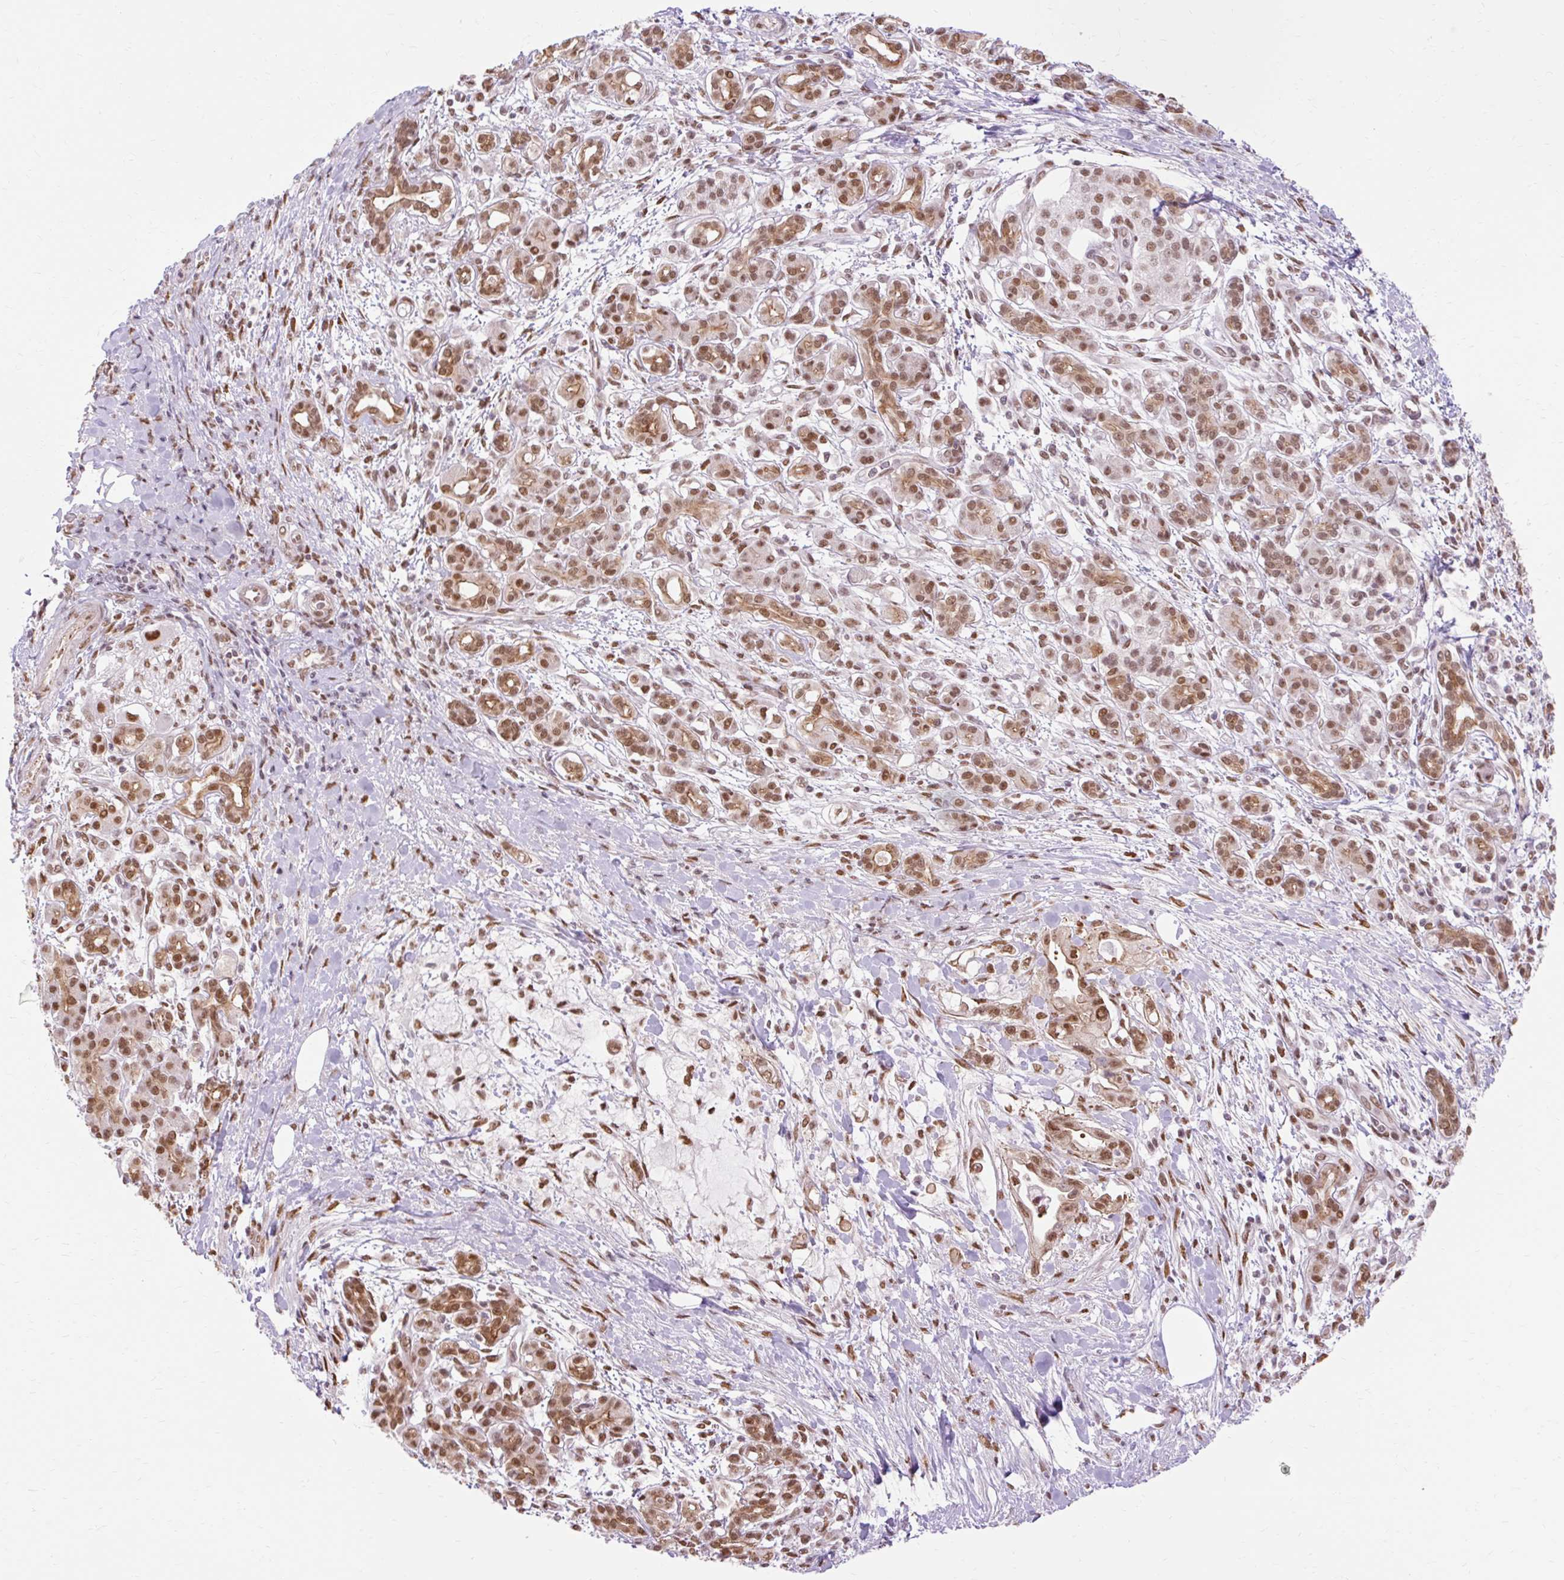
{"staining": {"intensity": "moderate", "quantity": ">75%", "location": "nuclear"}, "tissue": "pancreatic cancer", "cell_type": "Tumor cells", "image_type": "cancer", "snomed": [{"axis": "morphology", "description": "Adenocarcinoma, NOS"}, {"axis": "topography", "description": "Pancreas"}], "caption": "Immunohistochemistry photomicrograph of human pancreatic adenocarcinoma stained for a protein (brown), which displays medium levels of moderate nuclear expression in approximately >75% of tumor cells.", "gene": "NPIPB12", "patient": {"sex": "male", "age": 48}}